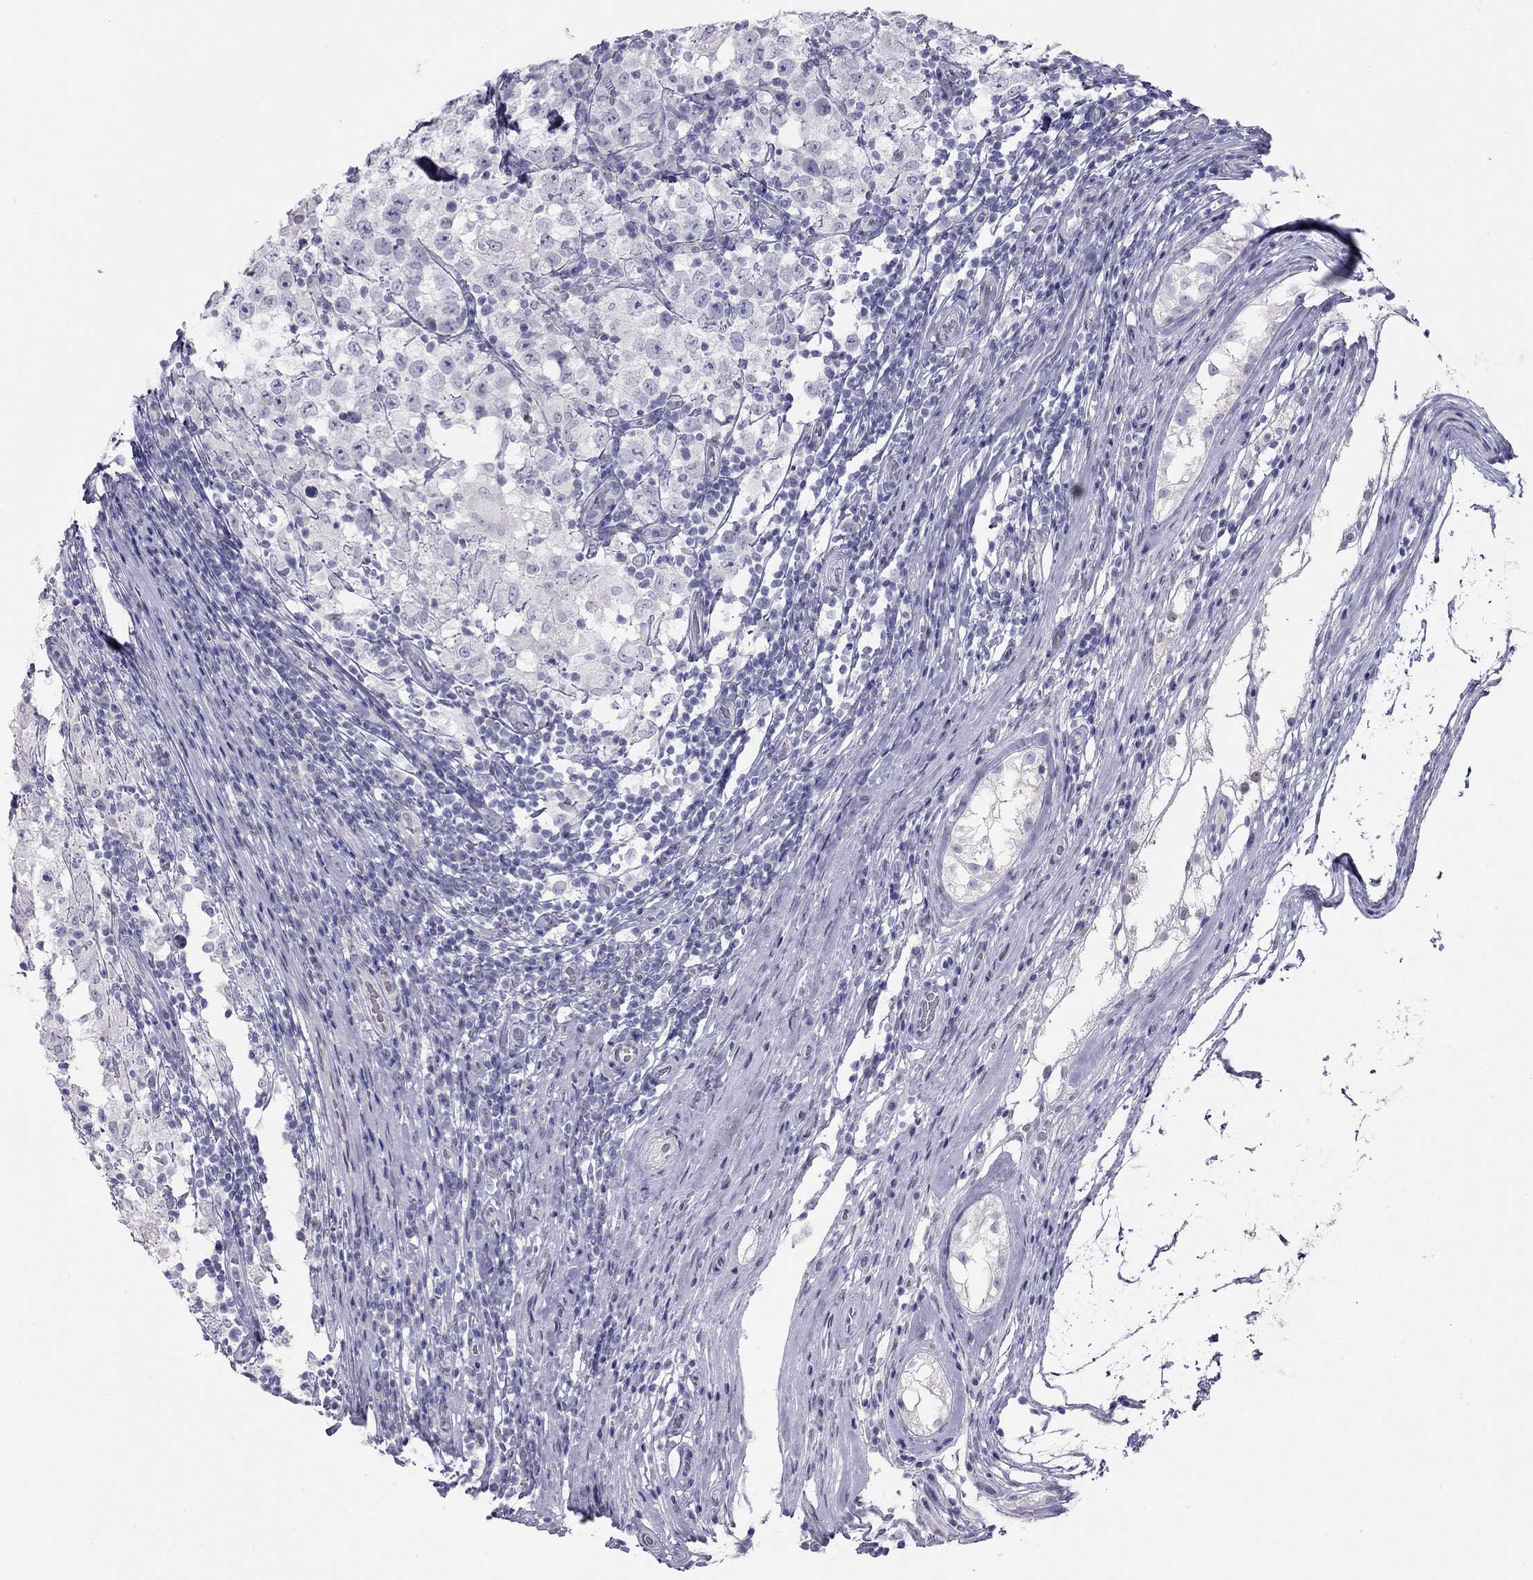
{"staining": {"intensity": "negative", "quantity": "none", "location": "none"}, "tissue": "testis cancer", "cell_type": "Tumor cells", "image_type": "cancer", "snomed": [{"axis": "morphology", "description": "Seminoma, NOS"}, {"axis": "morphology", "description": "Carcinoma, Embryonal, NOS"}, {"axis": "topography", "description": "Testis"}], "caption": "High power microscopy photomicrograph of an IHC photomicrograph of testis seminoma, revealing no significant expression in tumor cells. (DAB (3,3'-diaminobenzidine) immunohistochemistry (IHC) visualized using brightfield microscopy, high magnification).", "gene": "KCNV2", "patient": {"sex": "male", "age": 41}}